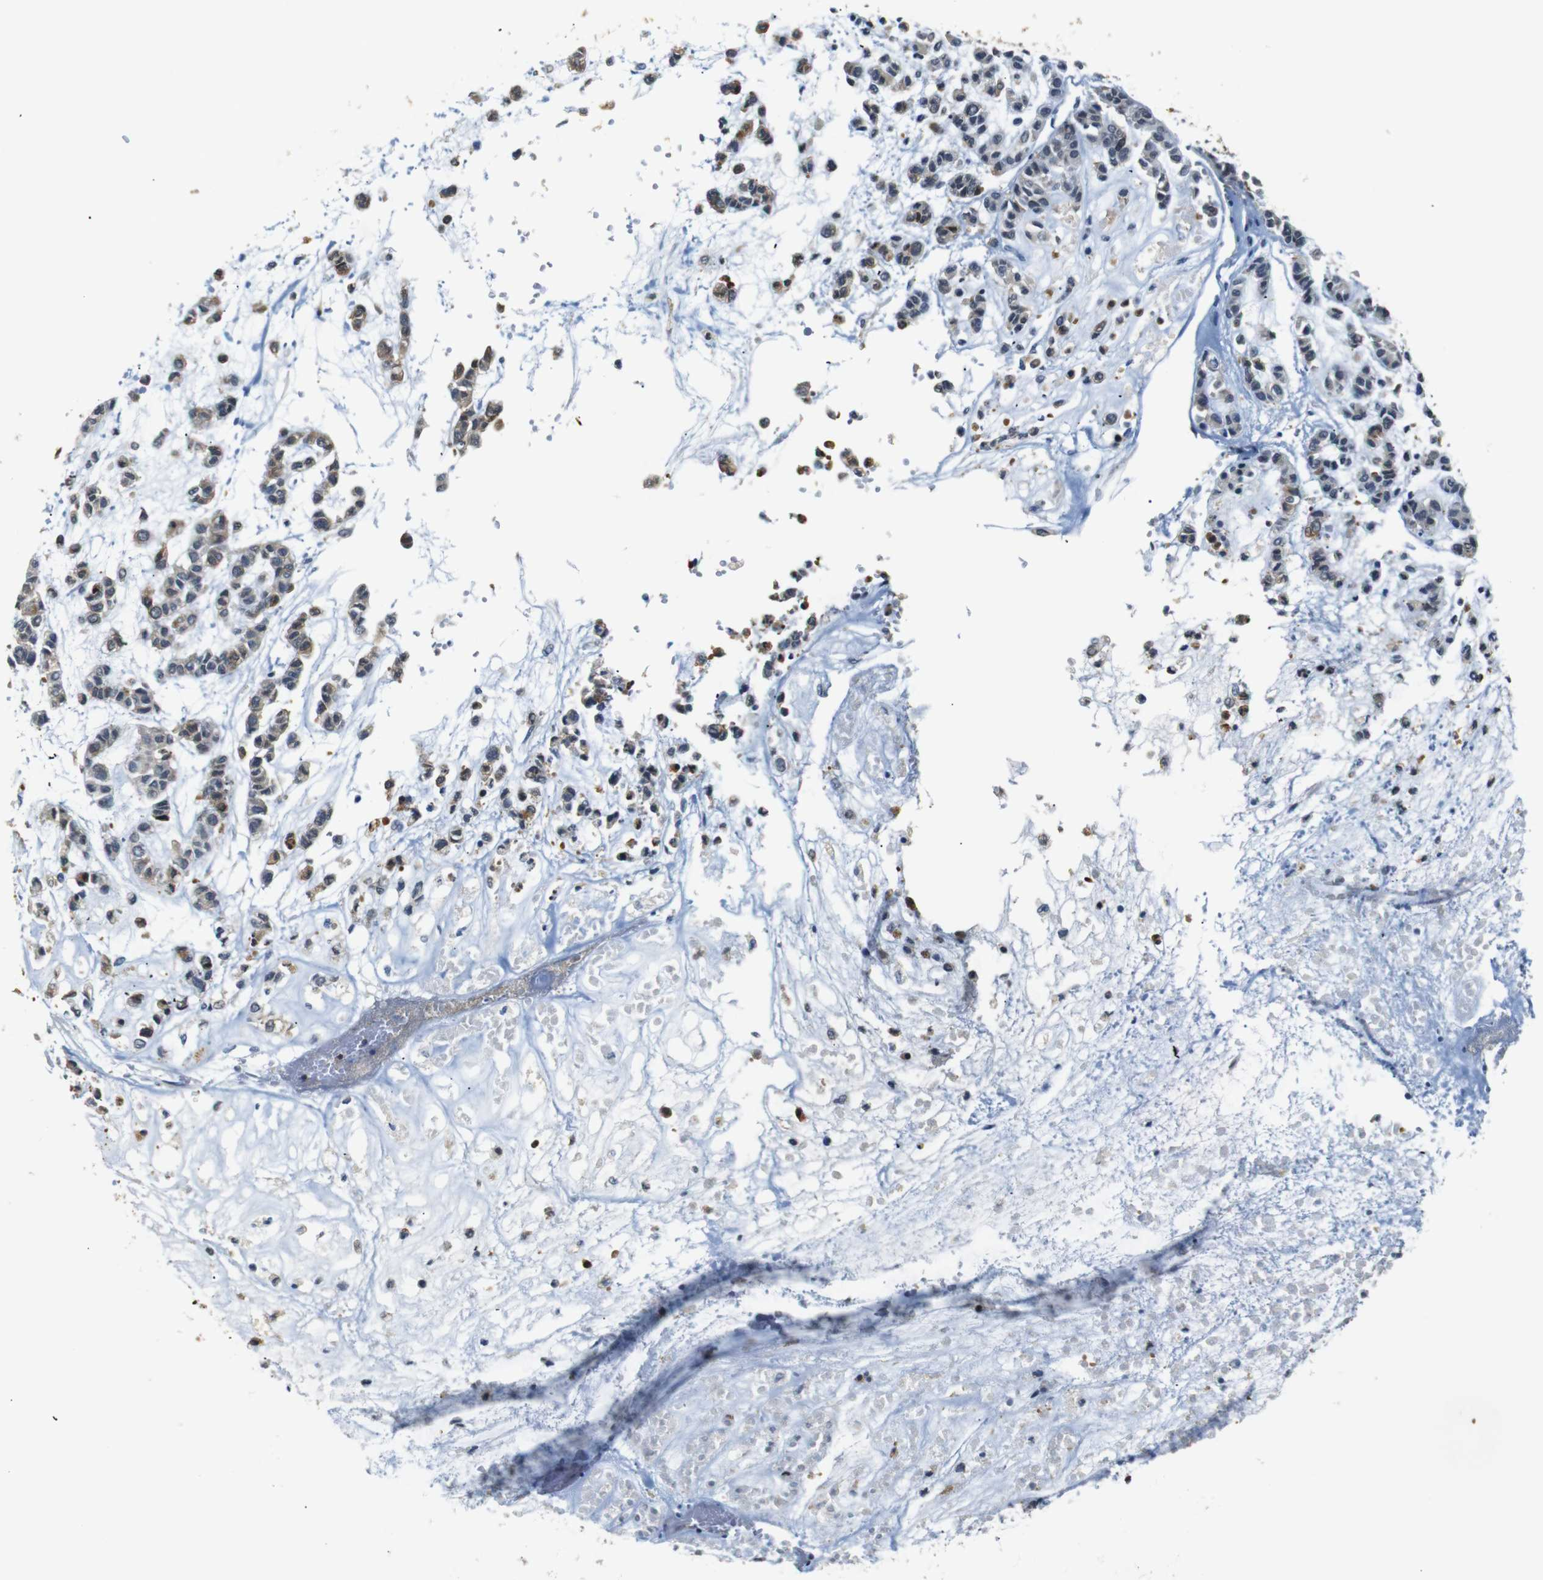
{"staining": {"intensity": "negative", "quantity": "none", "location": "none"}, "tissue": "head and neck cancer", "cell_type": "Tumor cells", "image_type": "cancer", "snomed": [{"axis": "morphology", "description": "Adenocarcinoma, NOS"}, {"axis": "morphology", "description": "Adenoma, NOS"}, {"axis": "topography", "description": "Head-Neck"}], "caption": "The image demonstrates no significant expression in tumor cells of head and neck cancer (adenocarcinoma).", "gene": "SFN", "patient": {"sex": "female", "age": 55}}